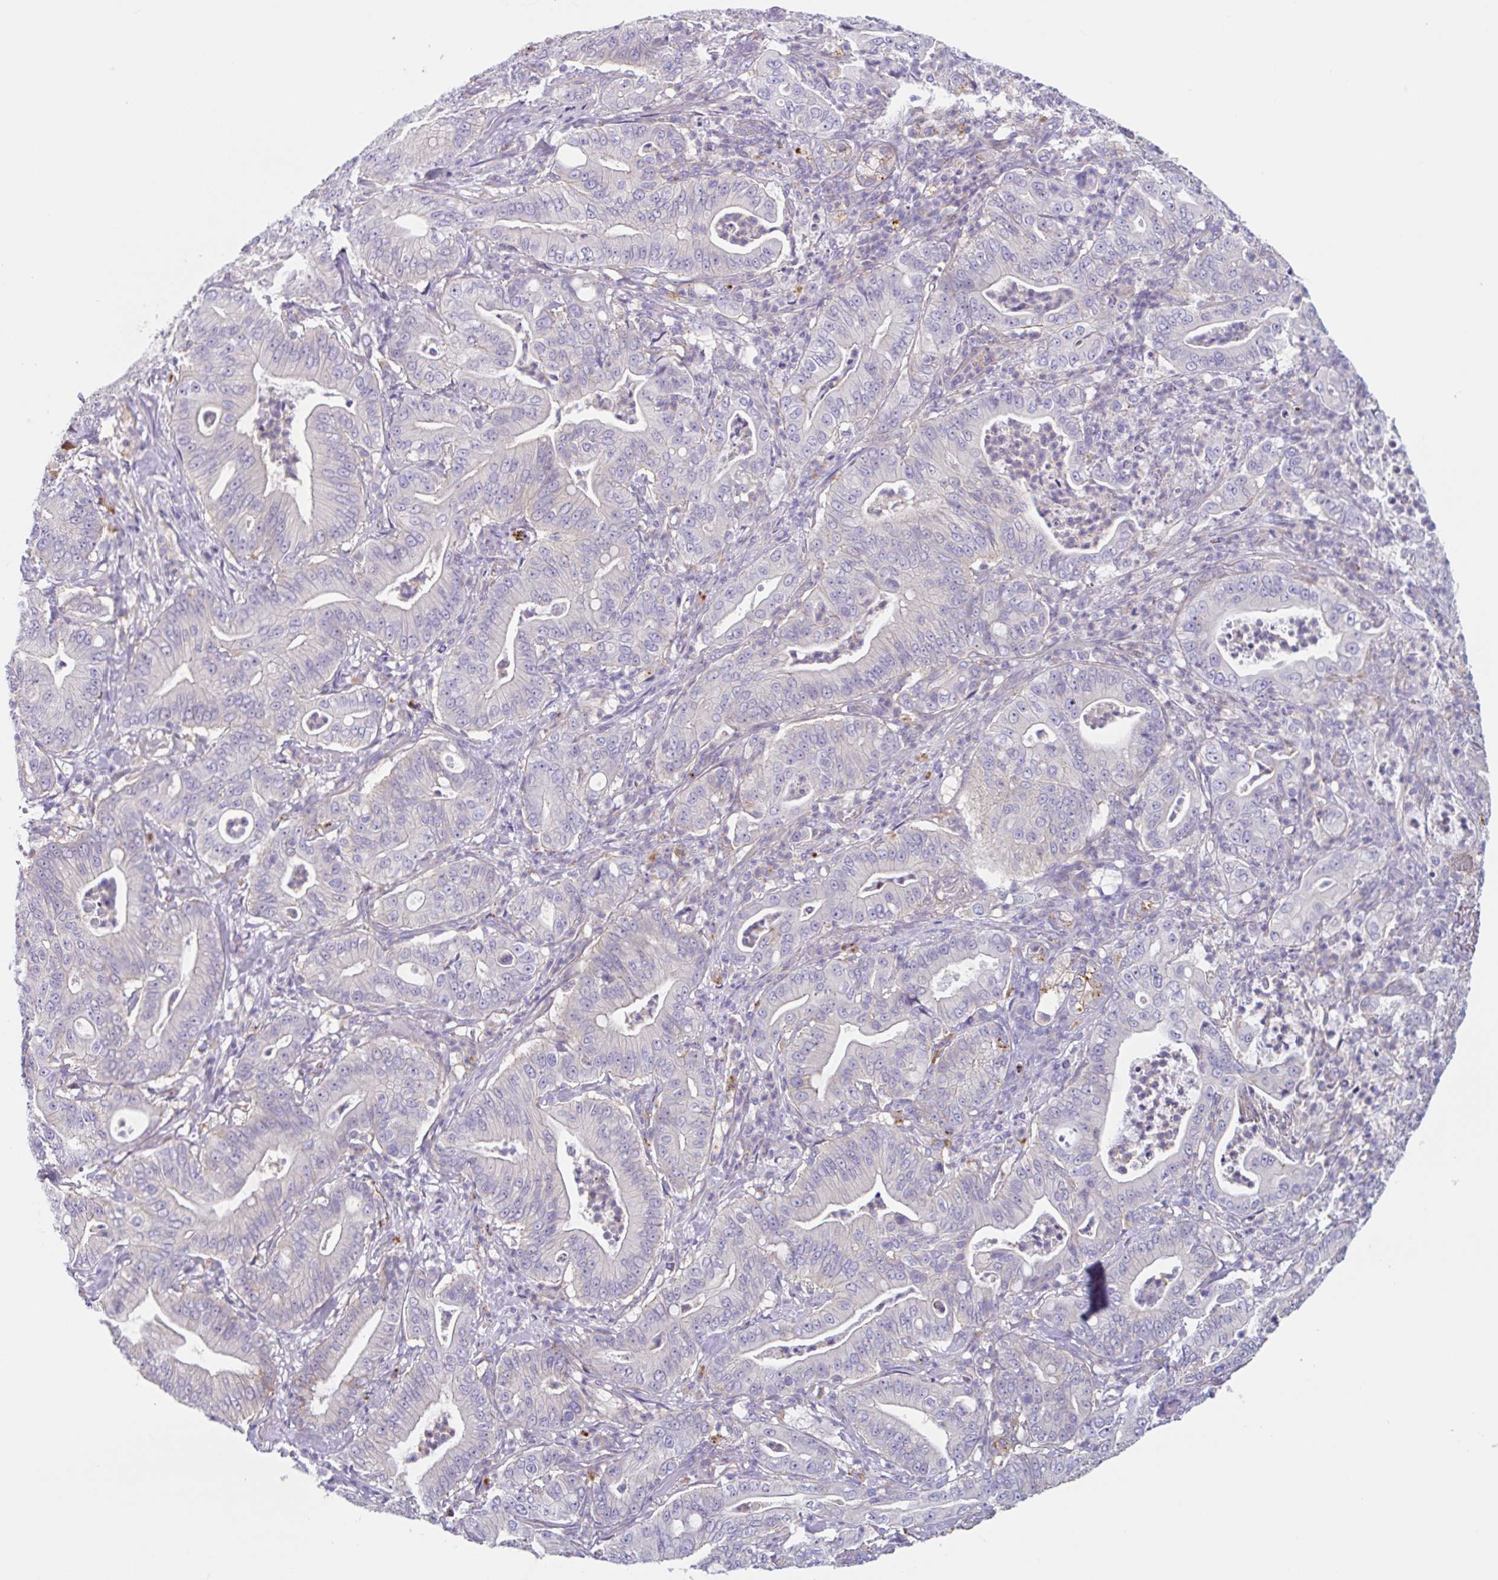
{"staining": {"intensity": "negative", "quantity": "none", "location": "none"}, "tissue": "pancreatic cancer", "cell_type": "Tumor cells", "image_type": "cancer", "snomed": [{"axis": "morphology", "description": "Adenocarcinoma, NOS"}, {"axis": "topography", "description": "Pancreas"}], "caption": "Immunohistochemistry of human pancreatic cancer reveals no expression in tumor cells.", "gene": "LENG9", "patient": {"sex": "male", "age": 71}}